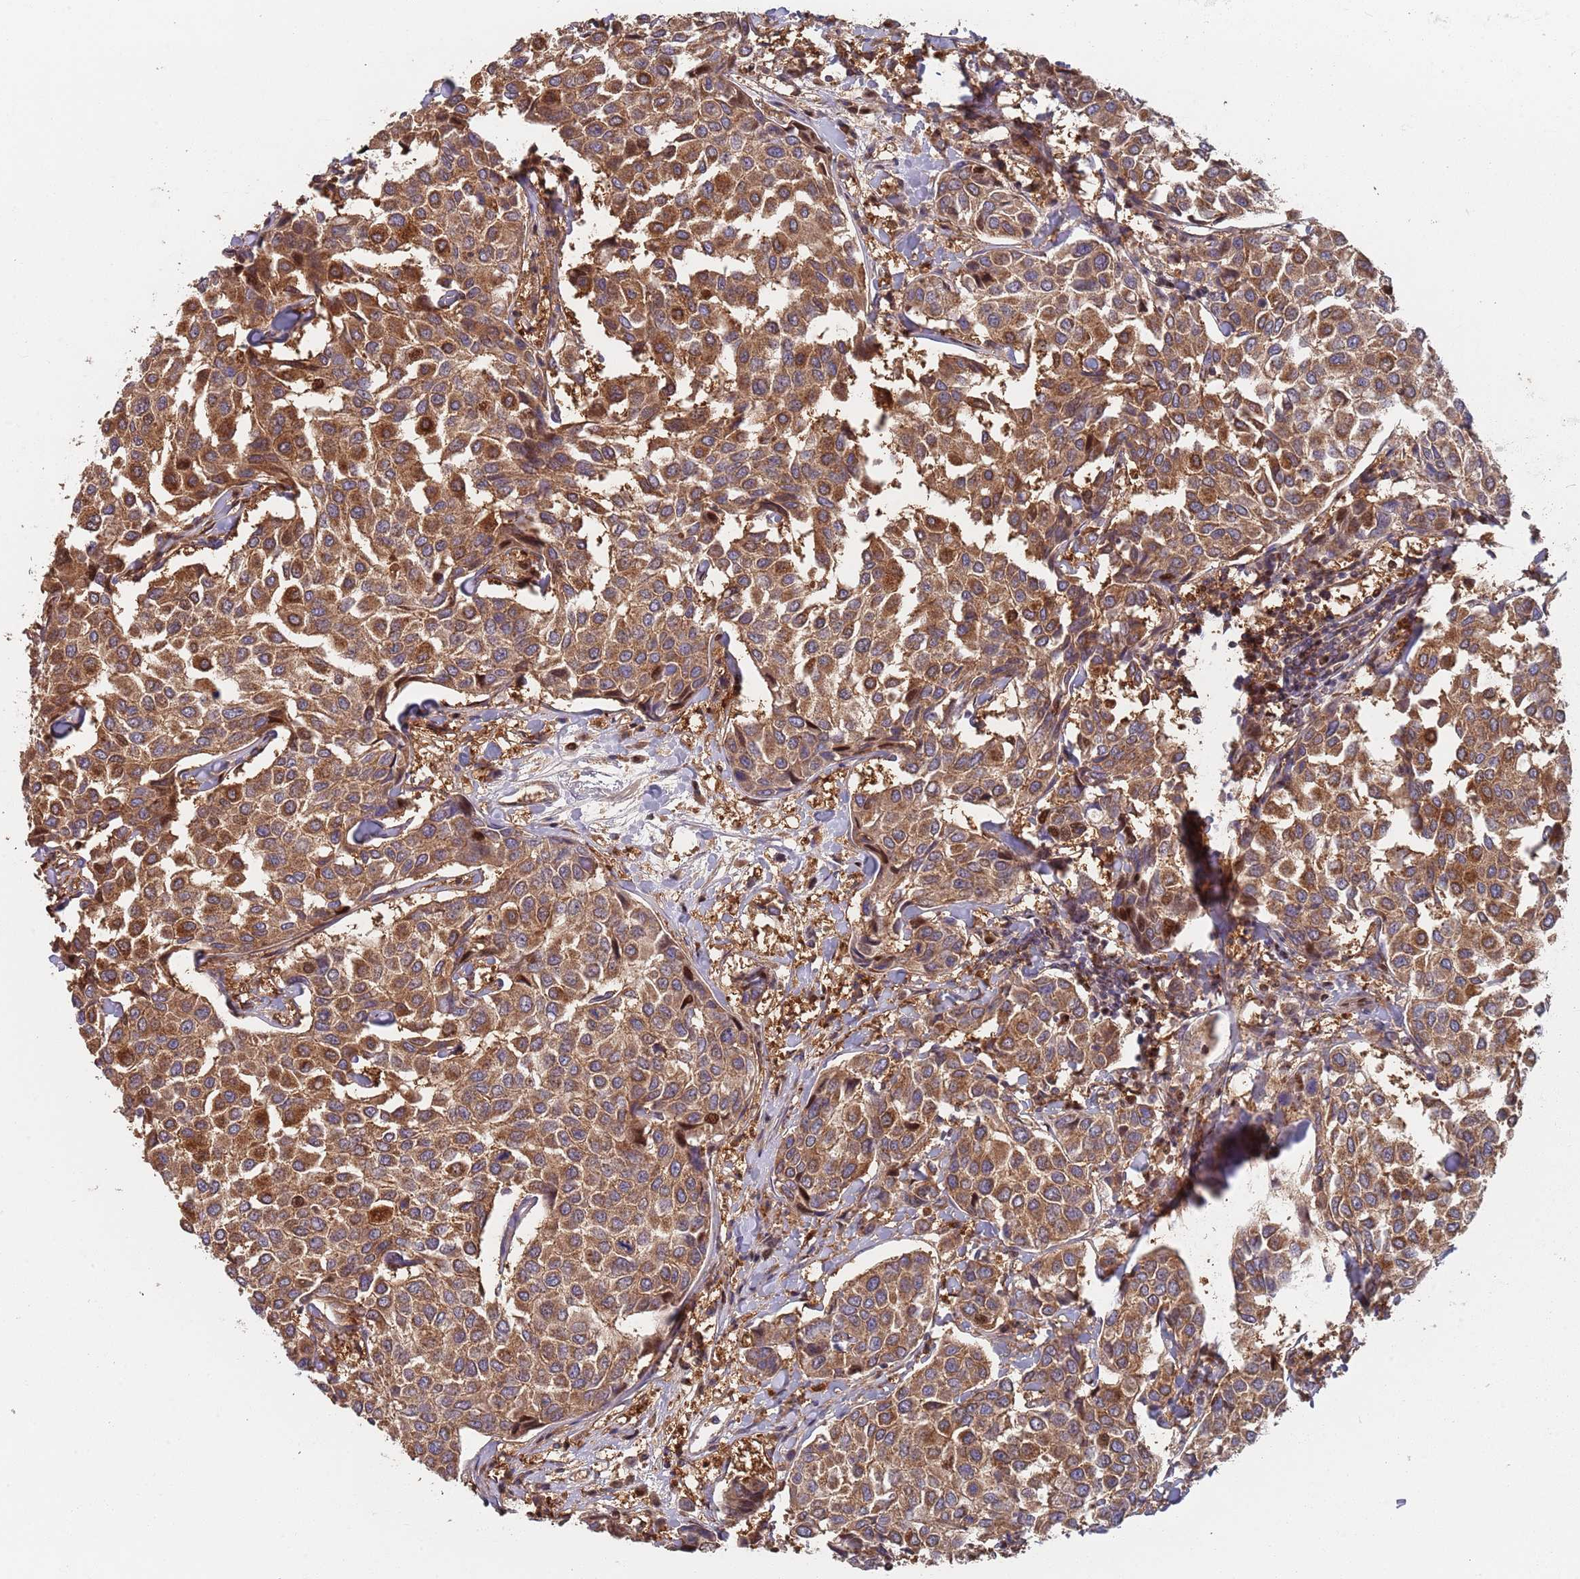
{"staining": {"intensity": "moderate", "quantity": ">75%", "location": "cytoplasmic/membranous"}, "tissue": "breast cancer", "cell_type": "Tumor cells", "image_type": "cancer", "snomed": [{"axis": "morphology", "description": "Duct carcinoma"}, {"axis": "topography", "description": "Breast"}], "caption": "Immunohistochemical staining of human breast cancer (invasive ductal carcinoma) demonstrates medium levels of moderate cytoplasmic/membranous positivity in approximately >75% of tumor cells.", "gene": "GDI2", "patient": {"sex": "female", "age": 55}}